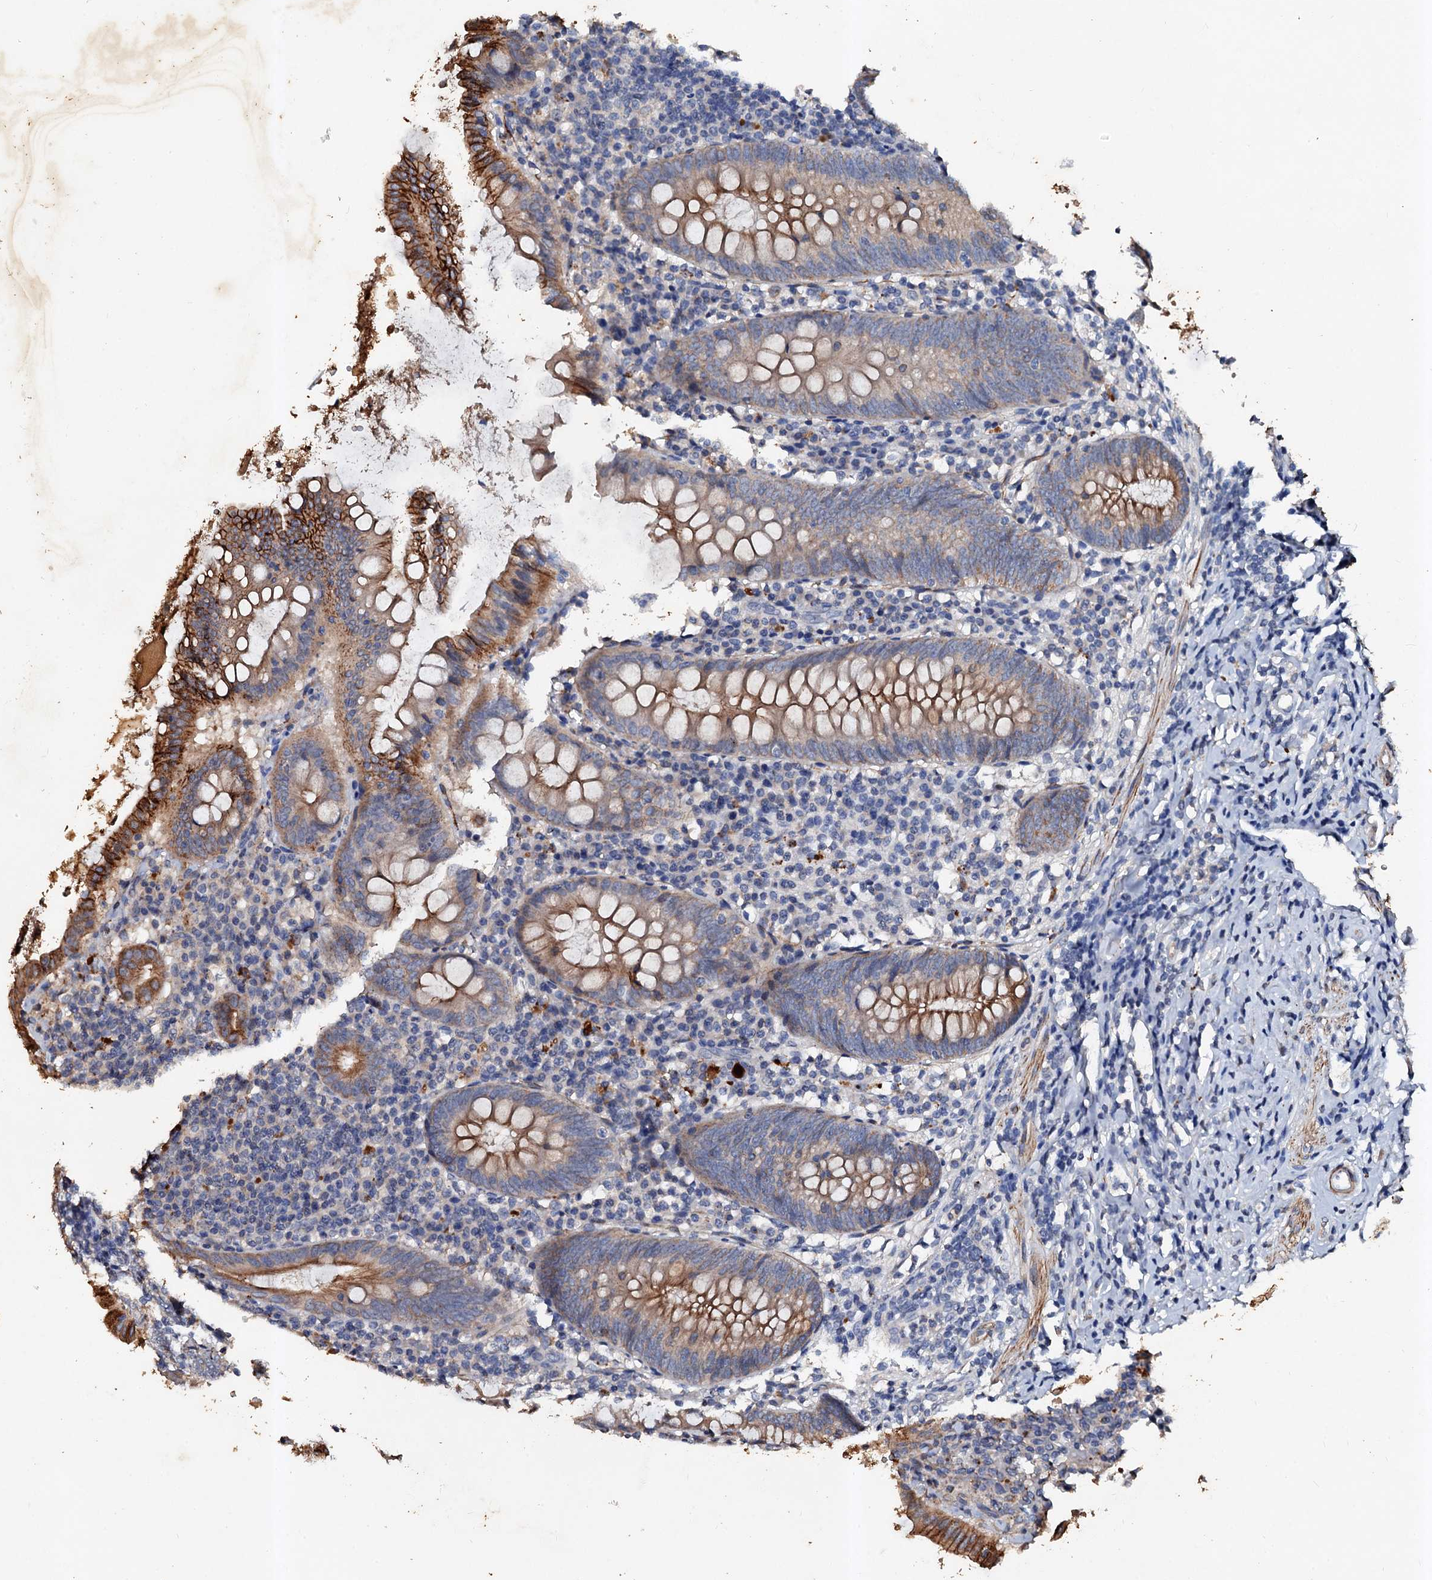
{"staining": {"intensity": "moderate", "quantity": "25%-75%", "location": "cytoplasmic/membranous"}, "tissue": "appendix", "cell_type": "Glandular cells", "image_type": "normal", "snomed": [{"axis": "morphology", "description": "Normal tissue, NOS"}, {"axis": "topography", "description": "Appendix"}], "caption": "Protein staining by immunohistochemistry (IHC) displays moderate cytoplasmic/membranous positivity in about 25%-75% of glandular cells in normal appendix. Immunohistochemistry stains the protein of interest in brown and the nuclei are stained blue.", "gene": "VPS36", "patient": {"sex": "female", "age": 54}}